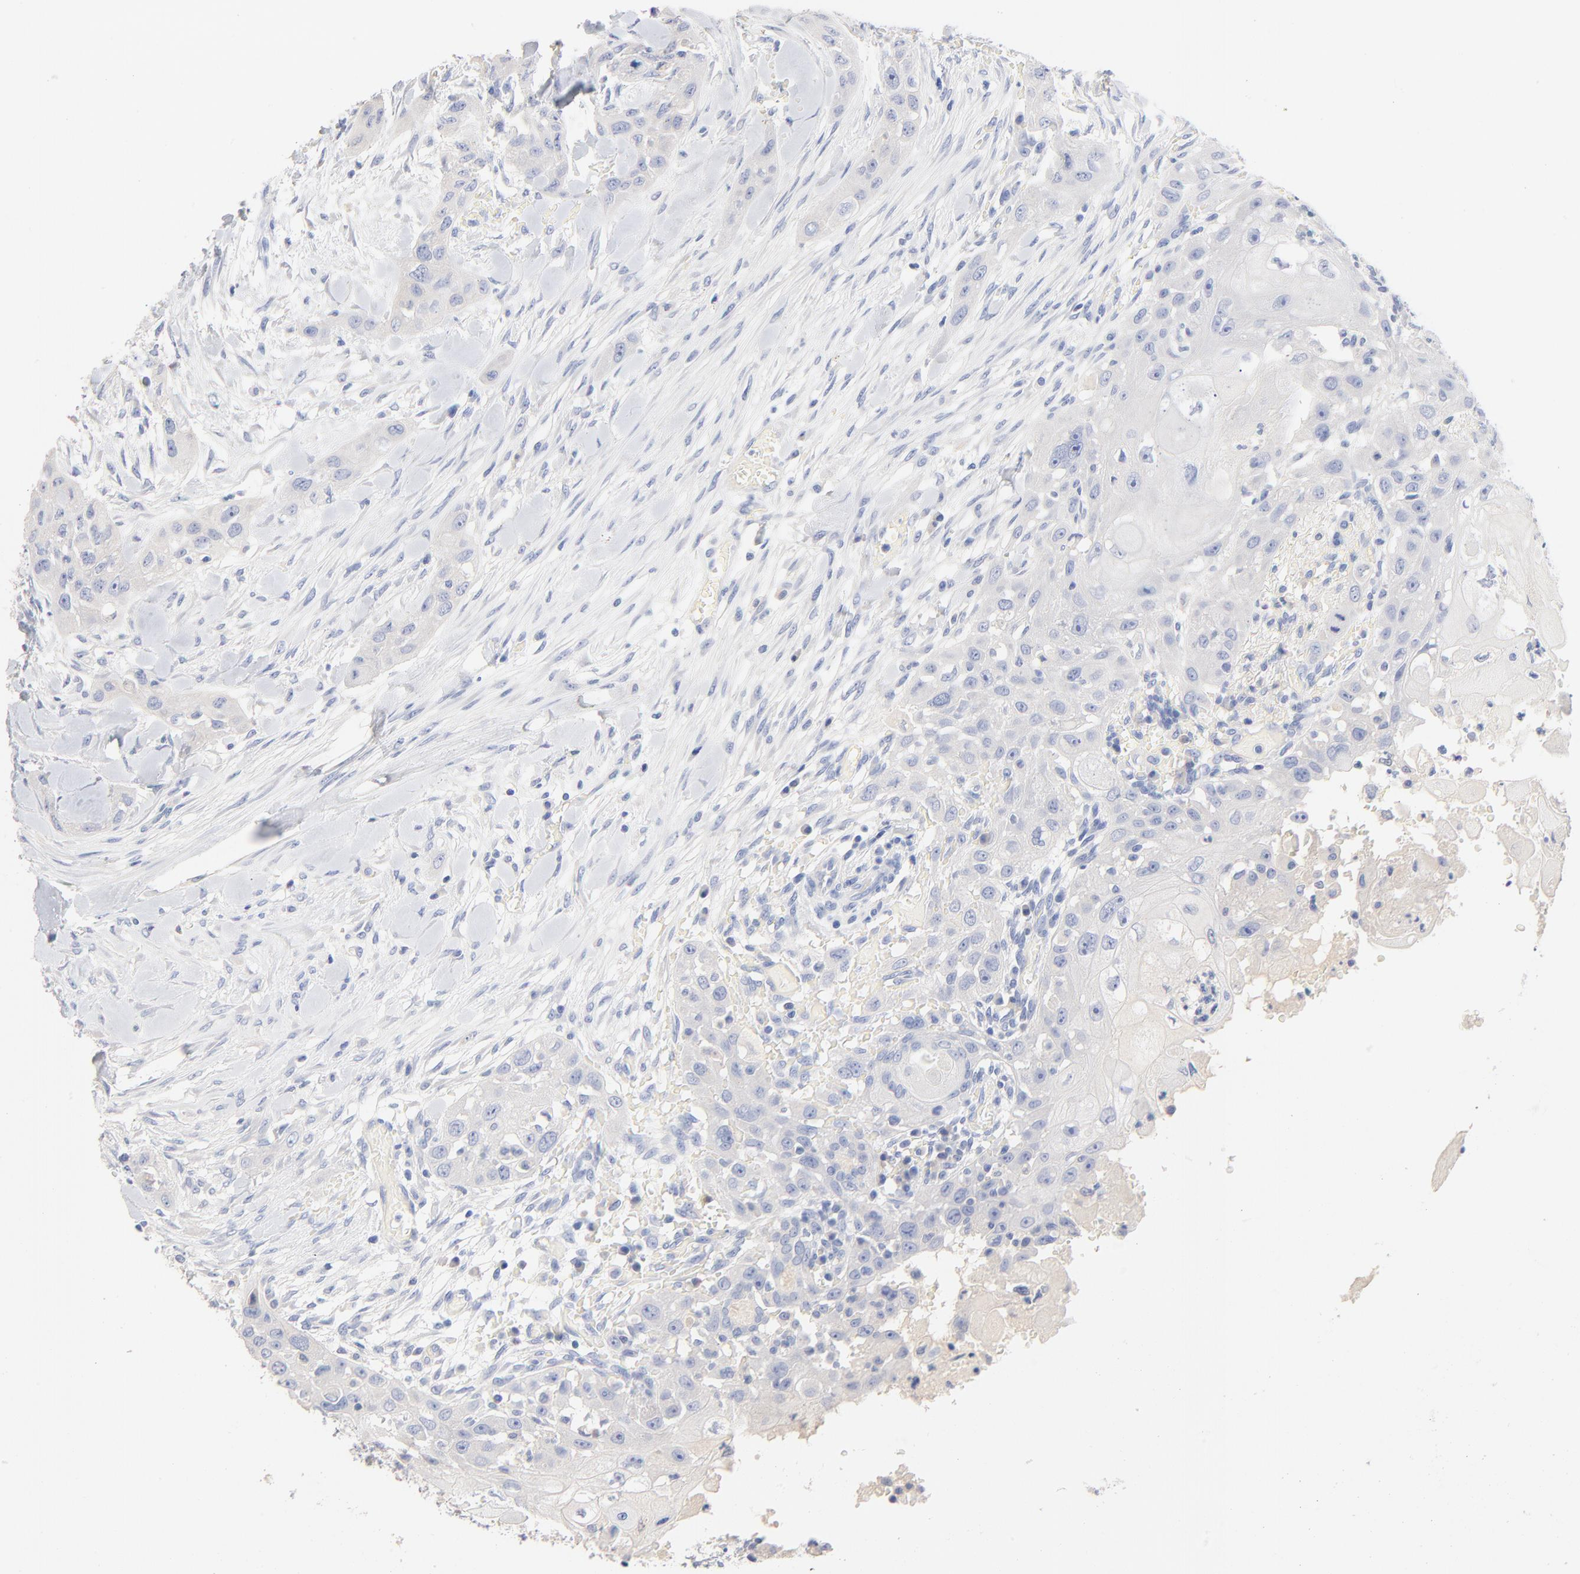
{"staining": {"intensity": "negative", "quantity": "none", "location": "none"}, "tissue": "head and neck cancer", "cell_type": "Tumor cells", "image_type": "cancer", "snomed": [{"axis": "morphology", "description": "Neoplasm, malignant, NOS"}, {"axis": "topography", "description": "Salivary gland"}, {"axis": "topography", "description": "Head-Neck"}], "caption": "The micrograph displays no staining of tumor cells in neoplasm (malignant) (head and neck).", "gene": "CPS1", "patient": {"sex": "male", "age": 43}}